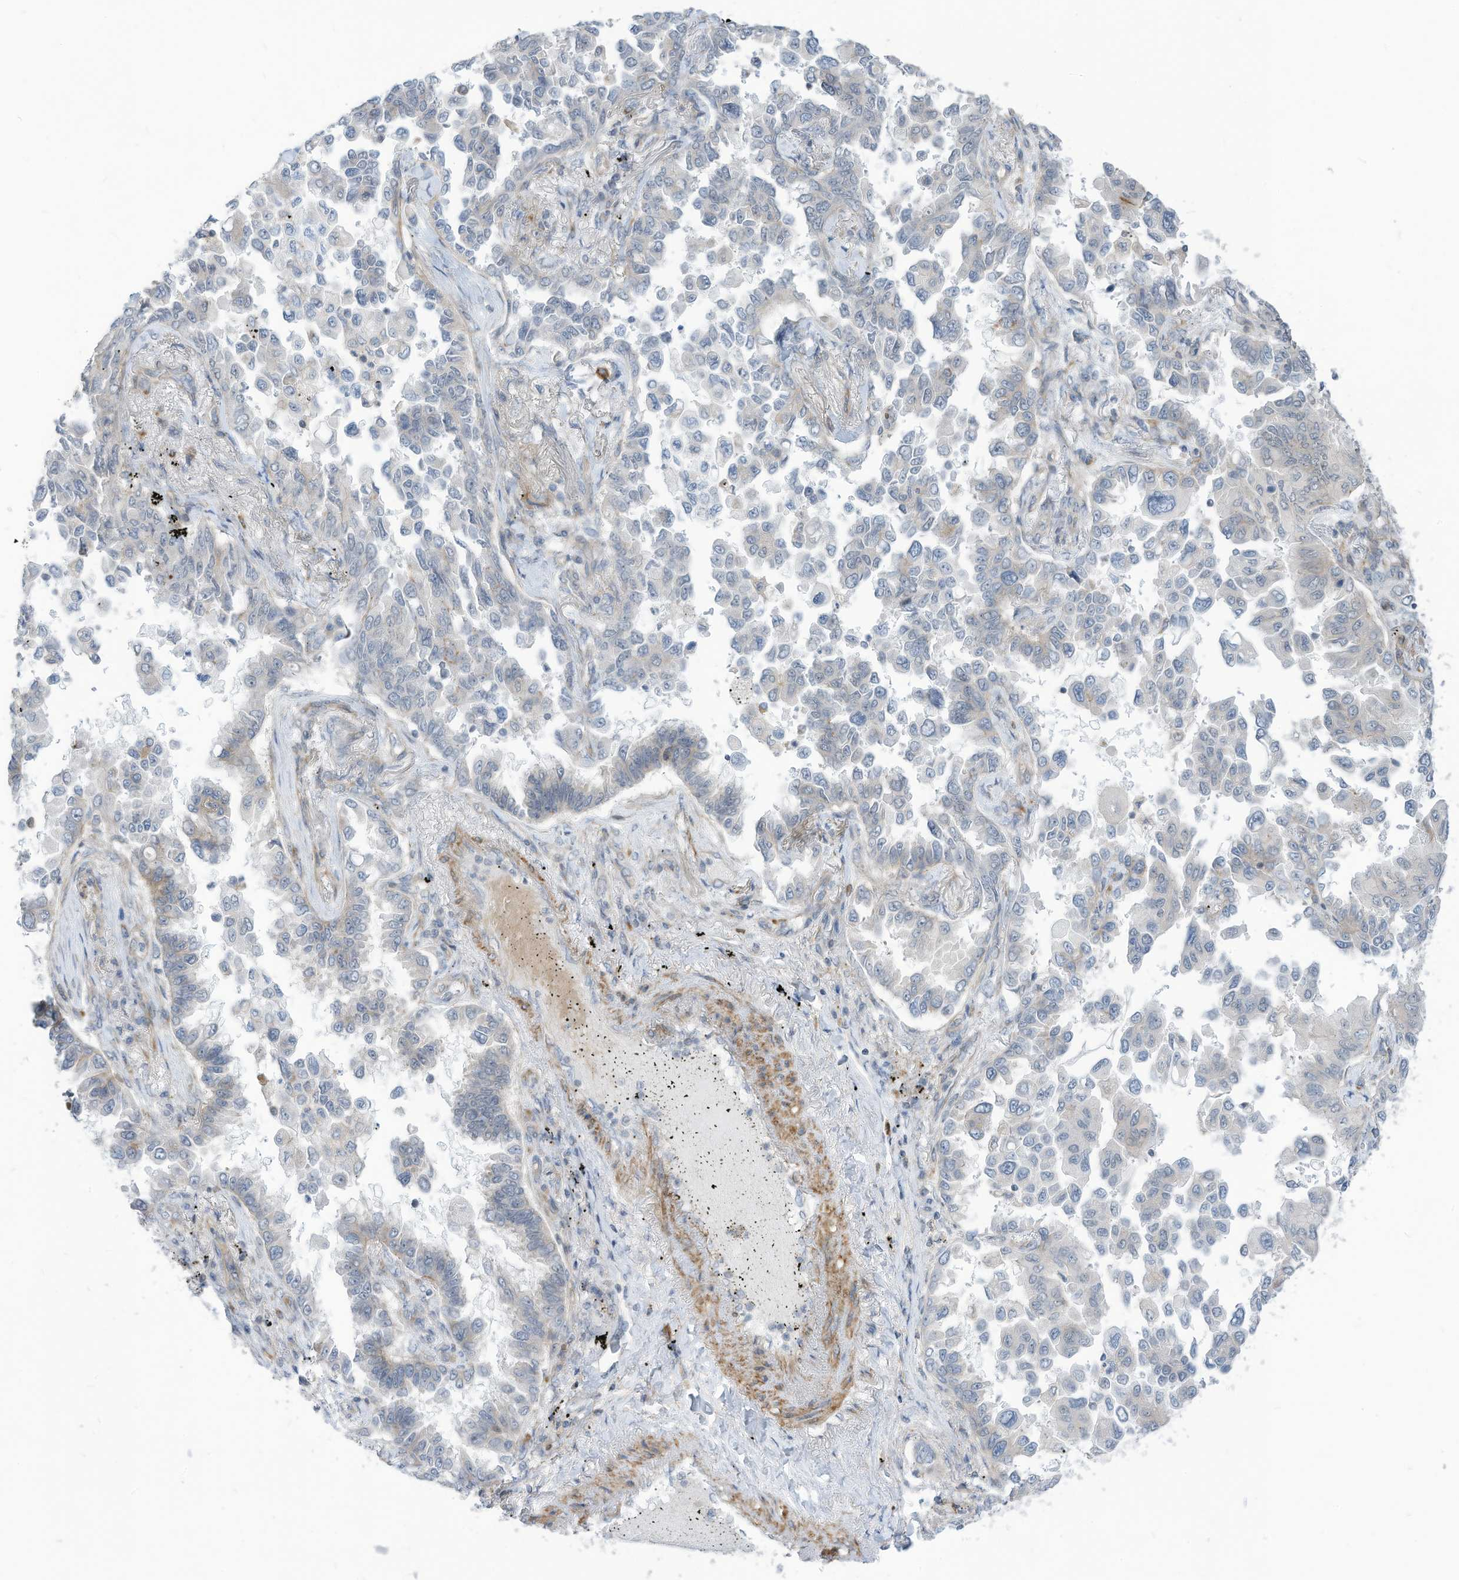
{"staining": {"intensity": "negative", "quantity": "none", "location": "none"}, "tissue": "lung cancer", "cell_type": "Tumor cells", "image_type": "cancer", "snomed": [{"axis": "morphology", "description": "Adenocarcinoma, NOS"}, {"axis": "topography", "description": "Lung"}], "caption": "High magnification brightfield microscopy of adenocarcinoma (lung) stained with DAB (brown) and counterstained with hematoxylin (blue): tumor cells show no significant staining.", "gene": "GPATCH3", "patient": {"sex": "female", "age": 67}}